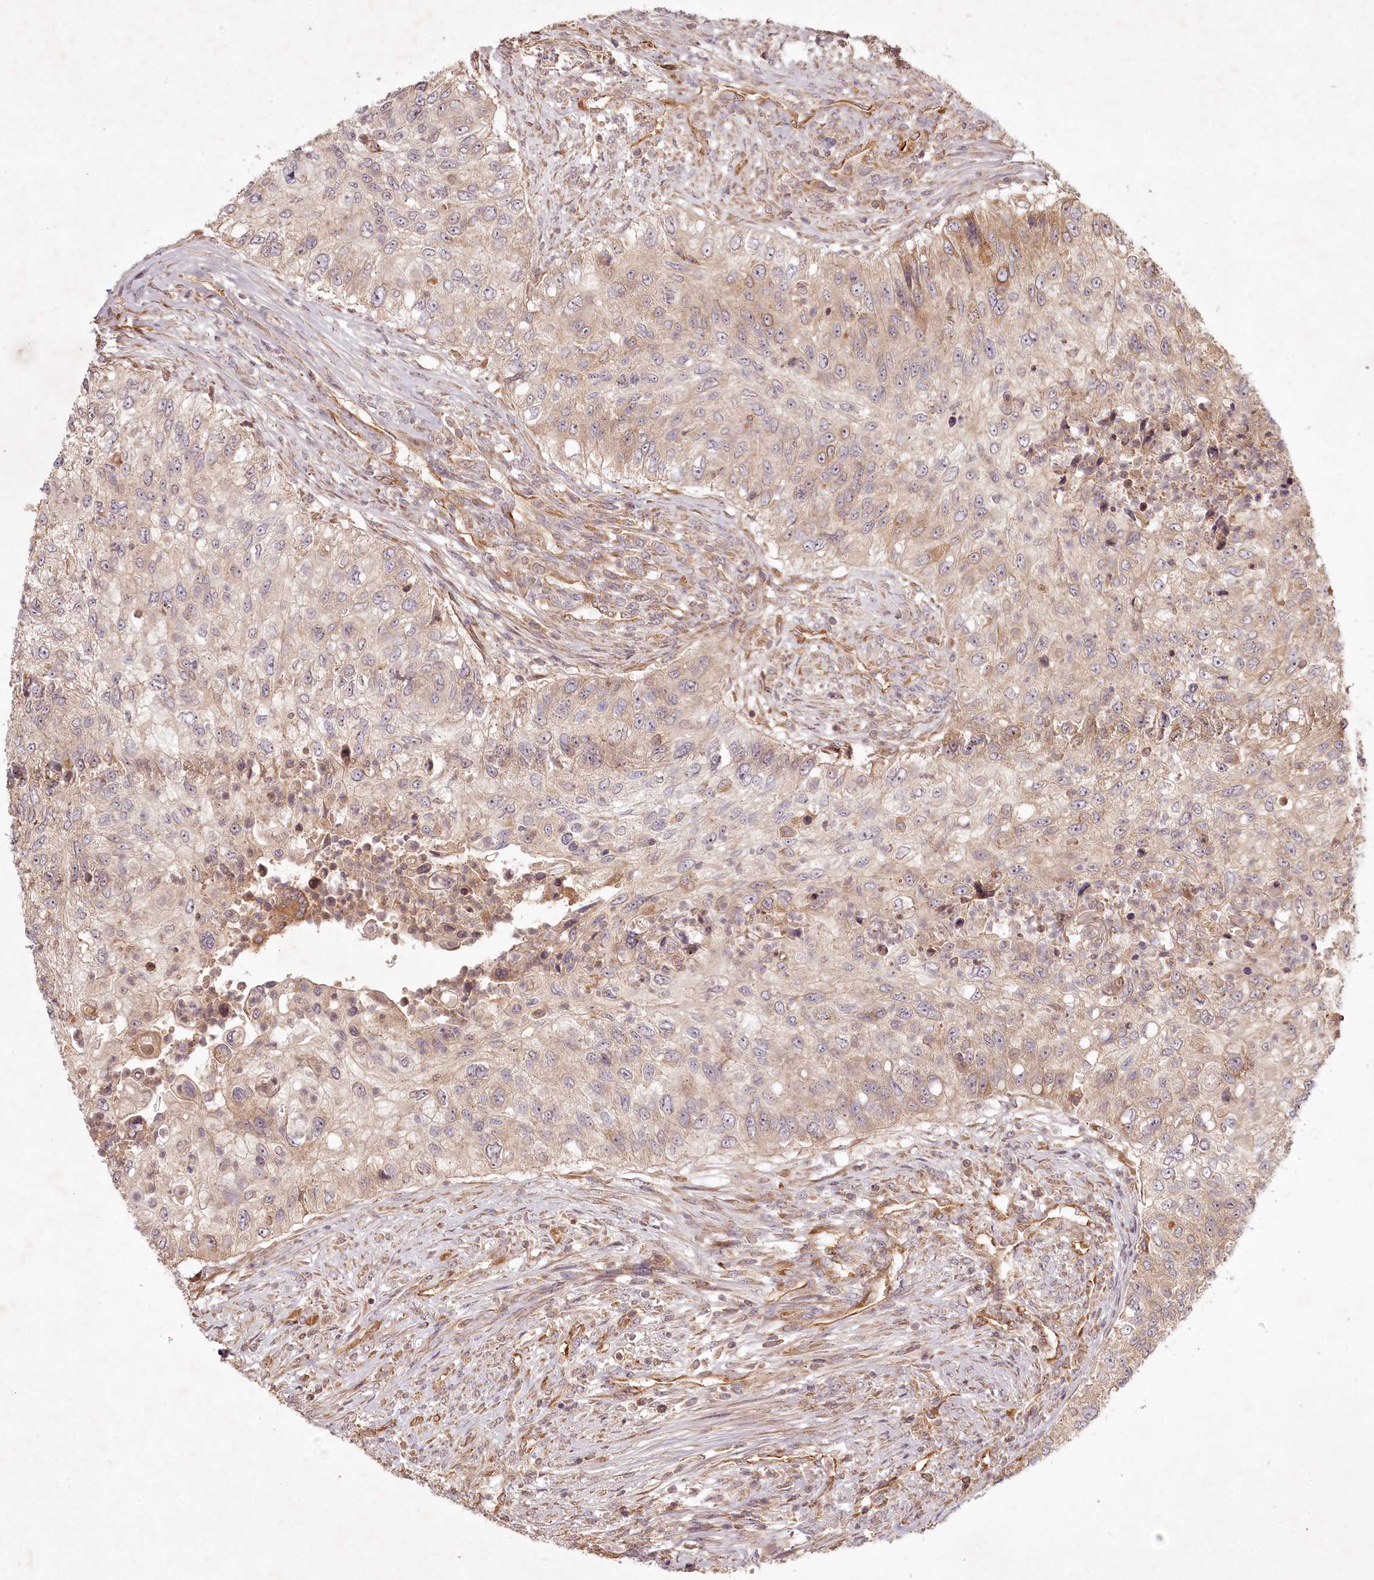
{"staining": {"intensity": "weak", "quantity": "25%-75%", "location": "cytoplasmic/membranous"}, "tissue": "urothelial cancer", "cell_type": "Tumor cells", "image_type": "cancer", "snomed": [{"axis": "morphology", "description": "Urothelial carcinoma, High grade"}, {"axis": "topography", "description": "Urinary bladder"}], "caption": "High-power microscopy captured an IHC micrograph of urothelial cancer, revealing weak cytoplasmic/membranous positivity in about 25%-75% of tumor cells.", "gene": "TMIE", "patient": {"sex": "female", "age": 60}}